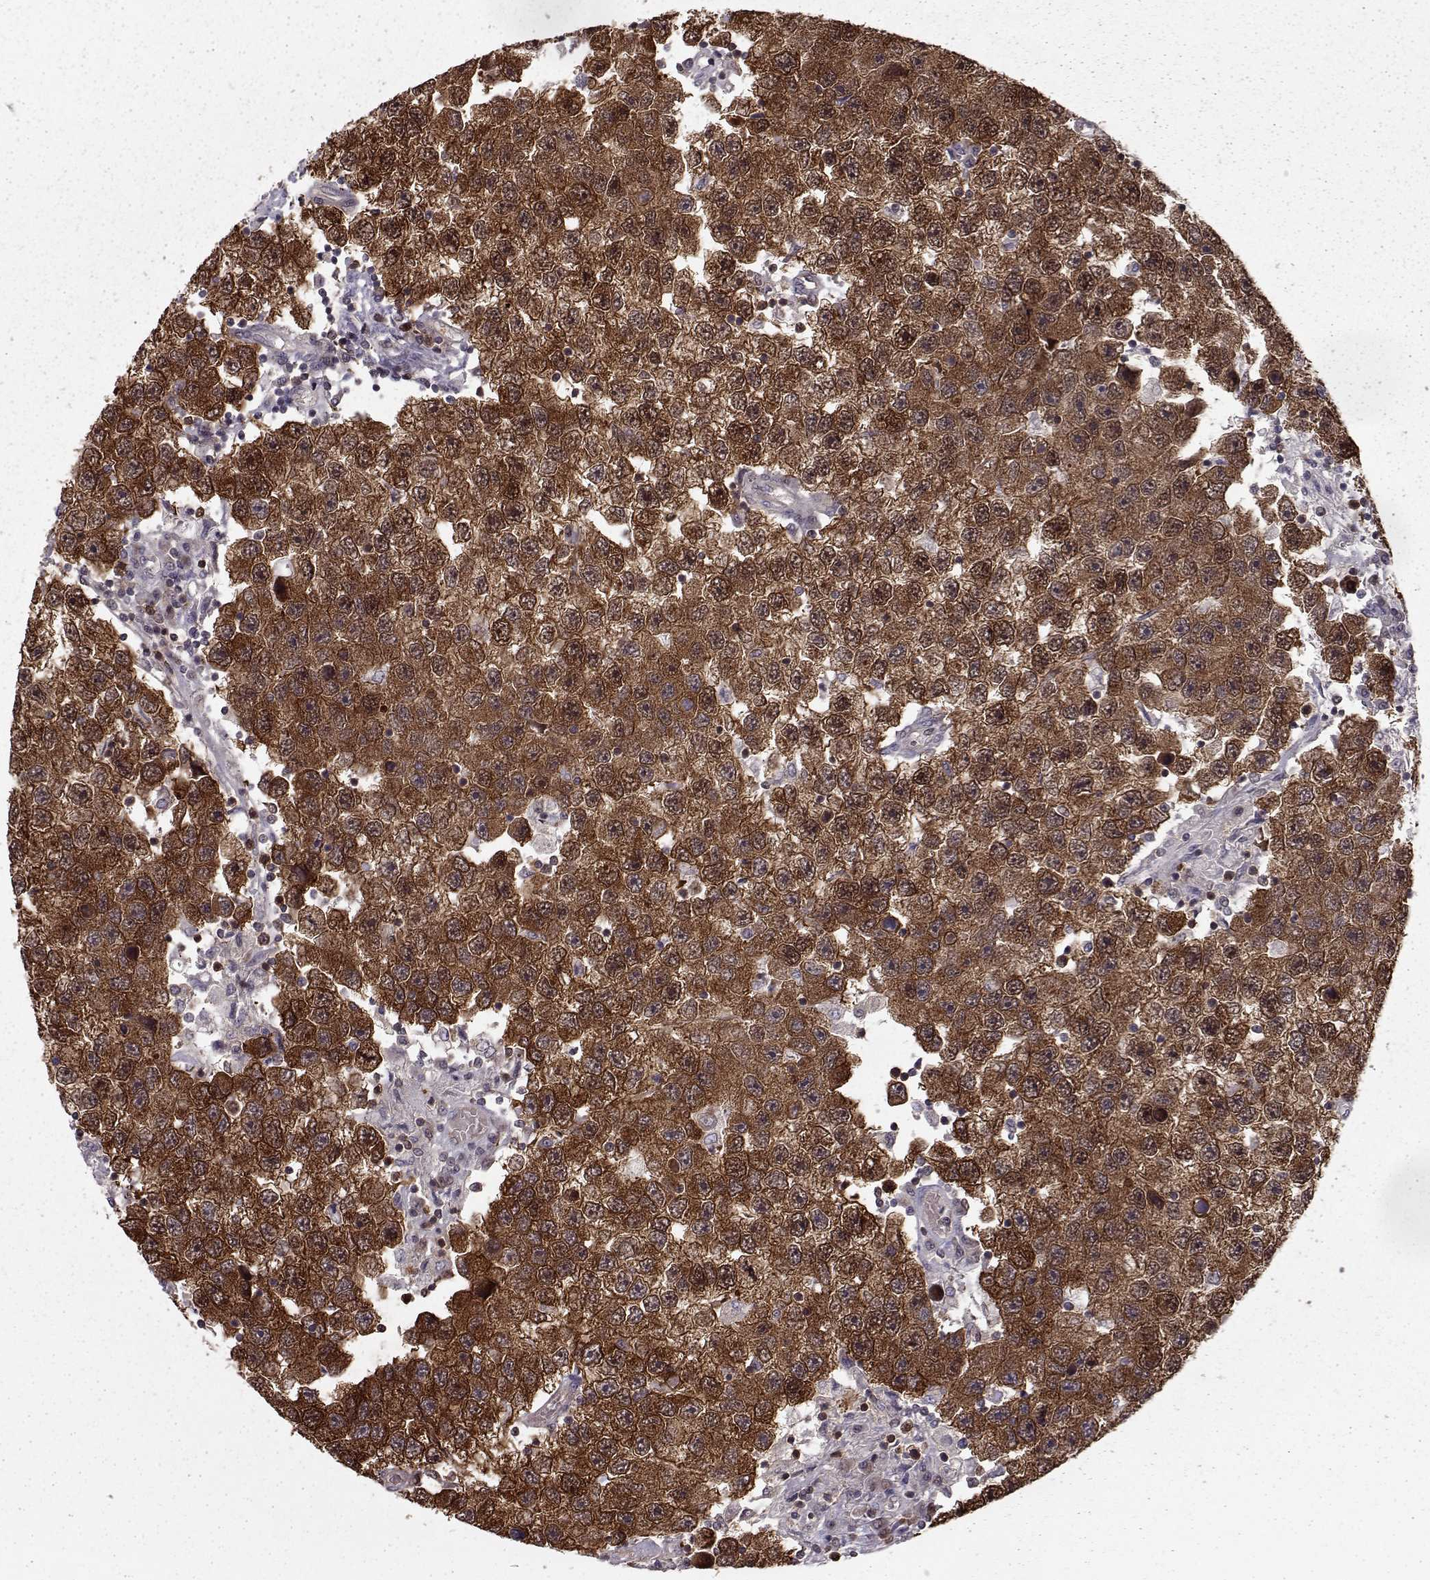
{"staining": {"intensity": "strong", "quantity": ">75%", "location": "cytoplasmic/membranous"}, "tissue": "testis cancer", "cell_type": "Tumor cells", "image_type": "cancer", "snomed": [{"axis": "morphology", "description": "Seminoma, NOS"}, {"axis": "topography", "description": "Testis"}], "caption": "Testis cancer was stained to show a protein in brown. There is high levels of strong cytoplasmic/membranous staining in about >75% of tumor cells.", "gene": "RANBP1", "patient": {"sex": "male", "age": 26}}